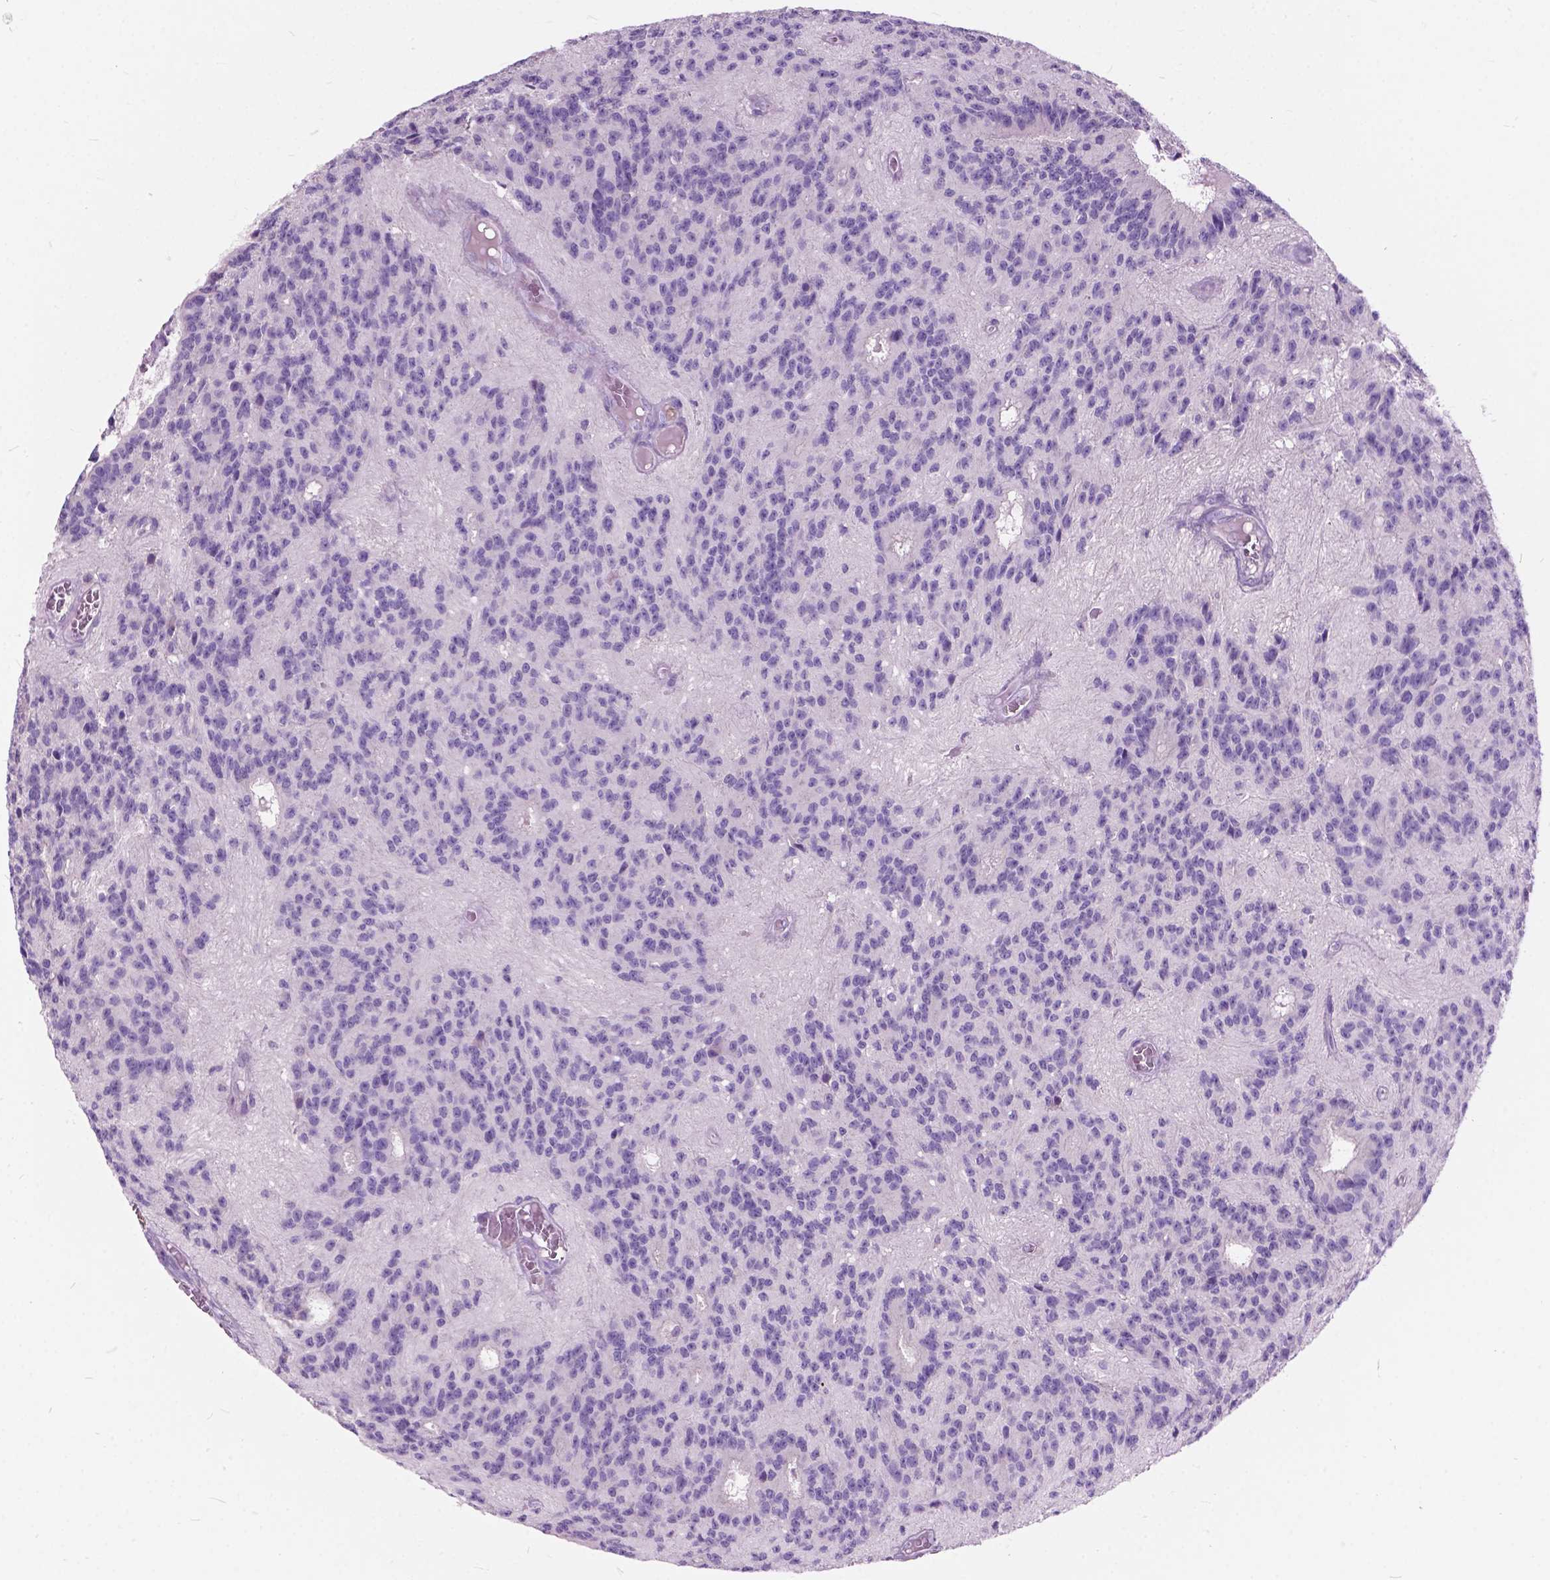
{"staining": {"intensity": "negative", "quantity": "none", "location": "none"}, "tissue": "glioma", "cell_type": "Tumor cells", "image_type": "cancer", "snomed": [{"axis": "morphology", "description": "Glioma, malignant, Low grade"}, {"axis": "topography", "description": "Brain"}], "caption": "IHC of glioma reveals no staining in tumor cells.", "gene": "PRR35", "patient": {"sex": "male", "age": 31}}